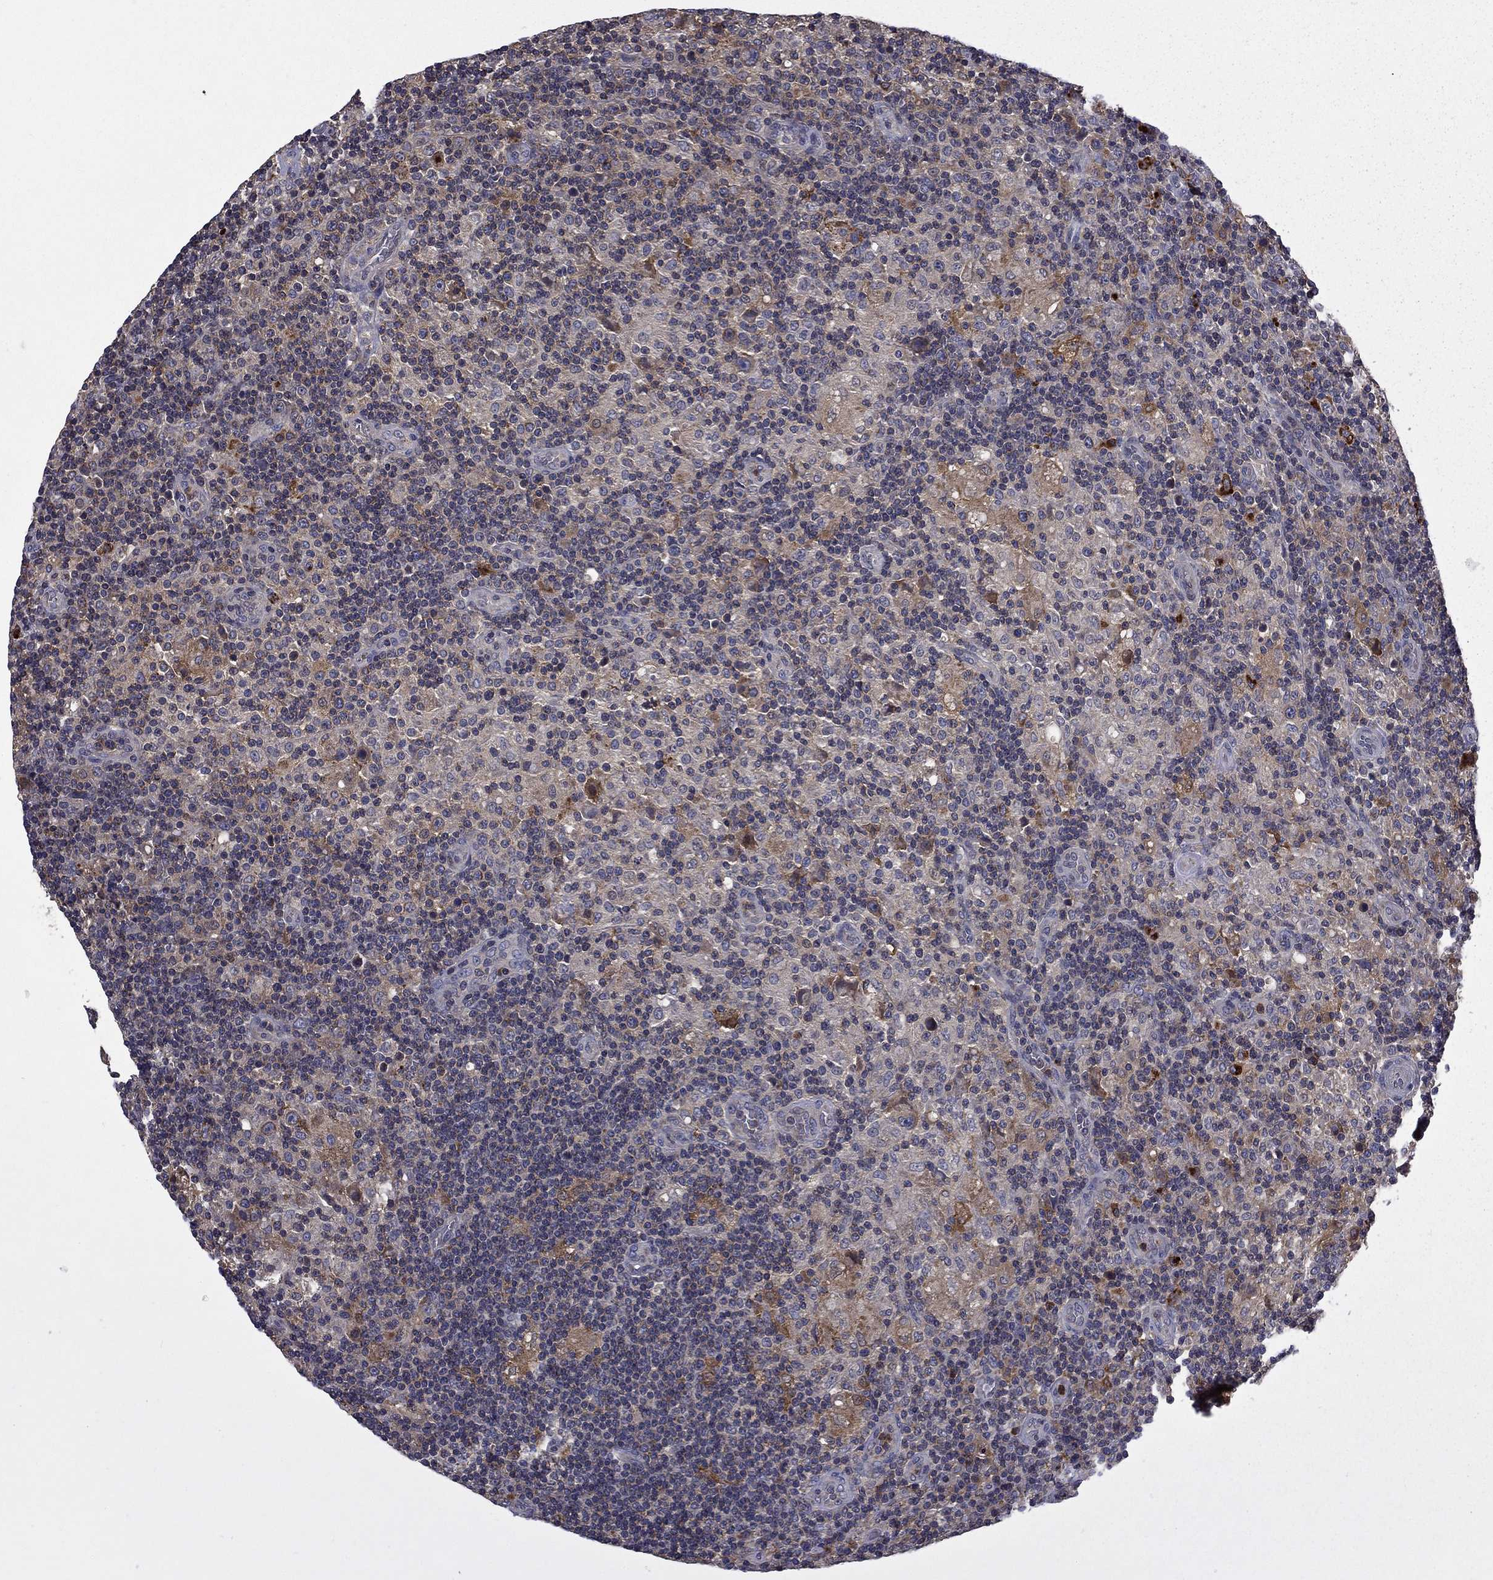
{"staining": {"intensity": "moderate", "quantity": "25%-75%", "location": "cytoplasmic/membranous"}, "tissue": "lymphoma", "cell_type": "Tumor cells", "image_type": "cancer", "snomed": [{"axis": "morphology", "description": "Hodgkin's disease, NOS"}, {"axis": "topography", "description": "Lymph node"}], "caption": "This photomicrograph displays lymphoma stained with IHC to label a protein in brown. The cytoplasmic/membranous of tumor cells show moderate positivity for the protein. Nuclei are counter-stained blue.", "gene": "CEACAM7", "patient": {"sex": "male", "age": 70}}